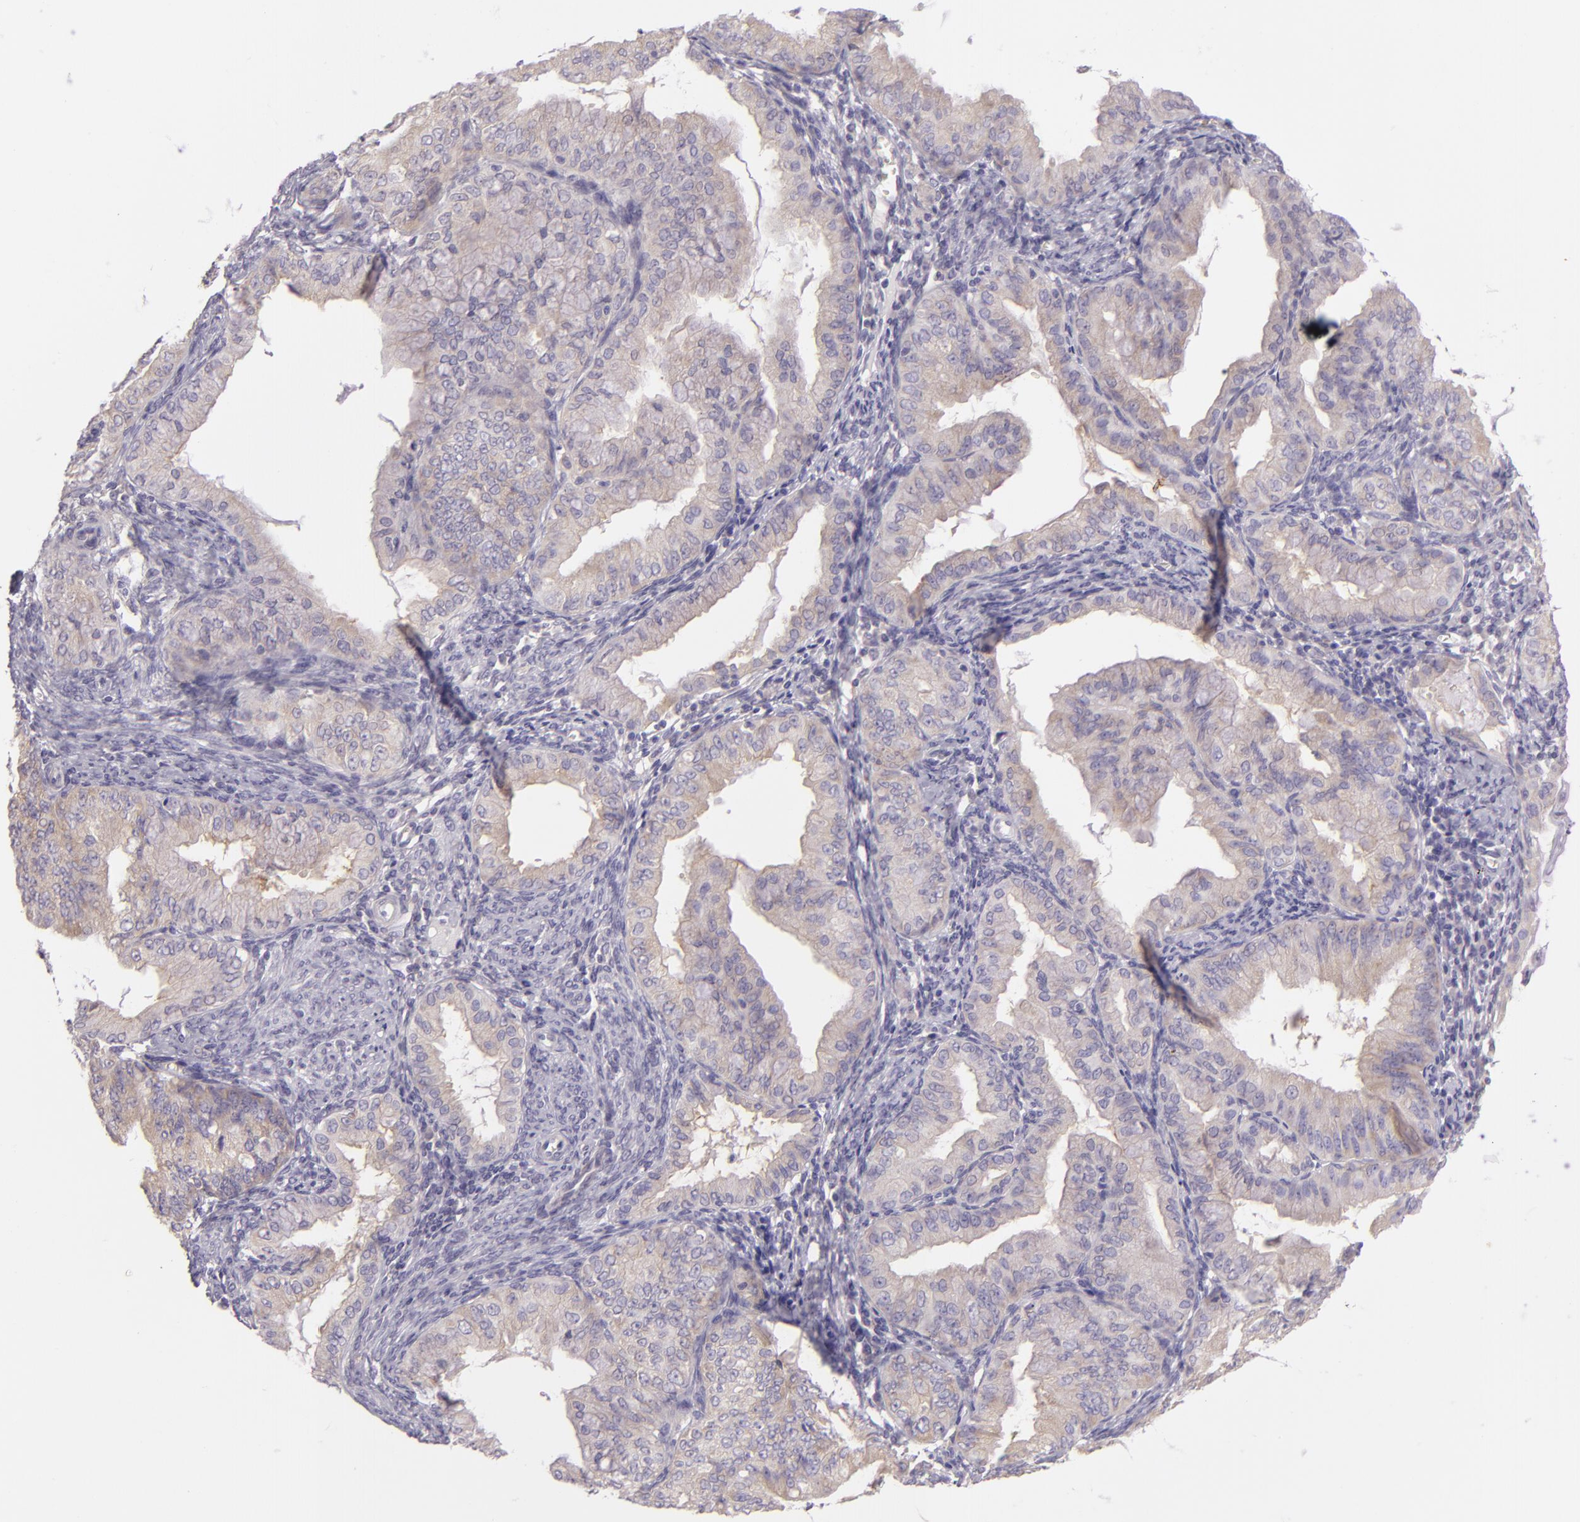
{"staining": {"intensity": "weak", "quantity": ">75%", "location": "cytoplasmic/membranous"}, "tissue": "endometrial cancer", "cell_type": "Tumor cells", "image_type": "cancer", "snomed": [{"axis": "morphology", "description": "Adenocarcinoma, NOS"}, {"axis": "topography", "description": "Endometrium"}], "caption": "A low amount of weak cytoplasmic/membranous expression is seen in about >75% of tumor cells in endometrial cancer tissue. (brown staining indicates protein expression, while blue staining denotes nuclei).", "gene": "ZC3H7B", "patient": {"sex": "female", "age": 76}}